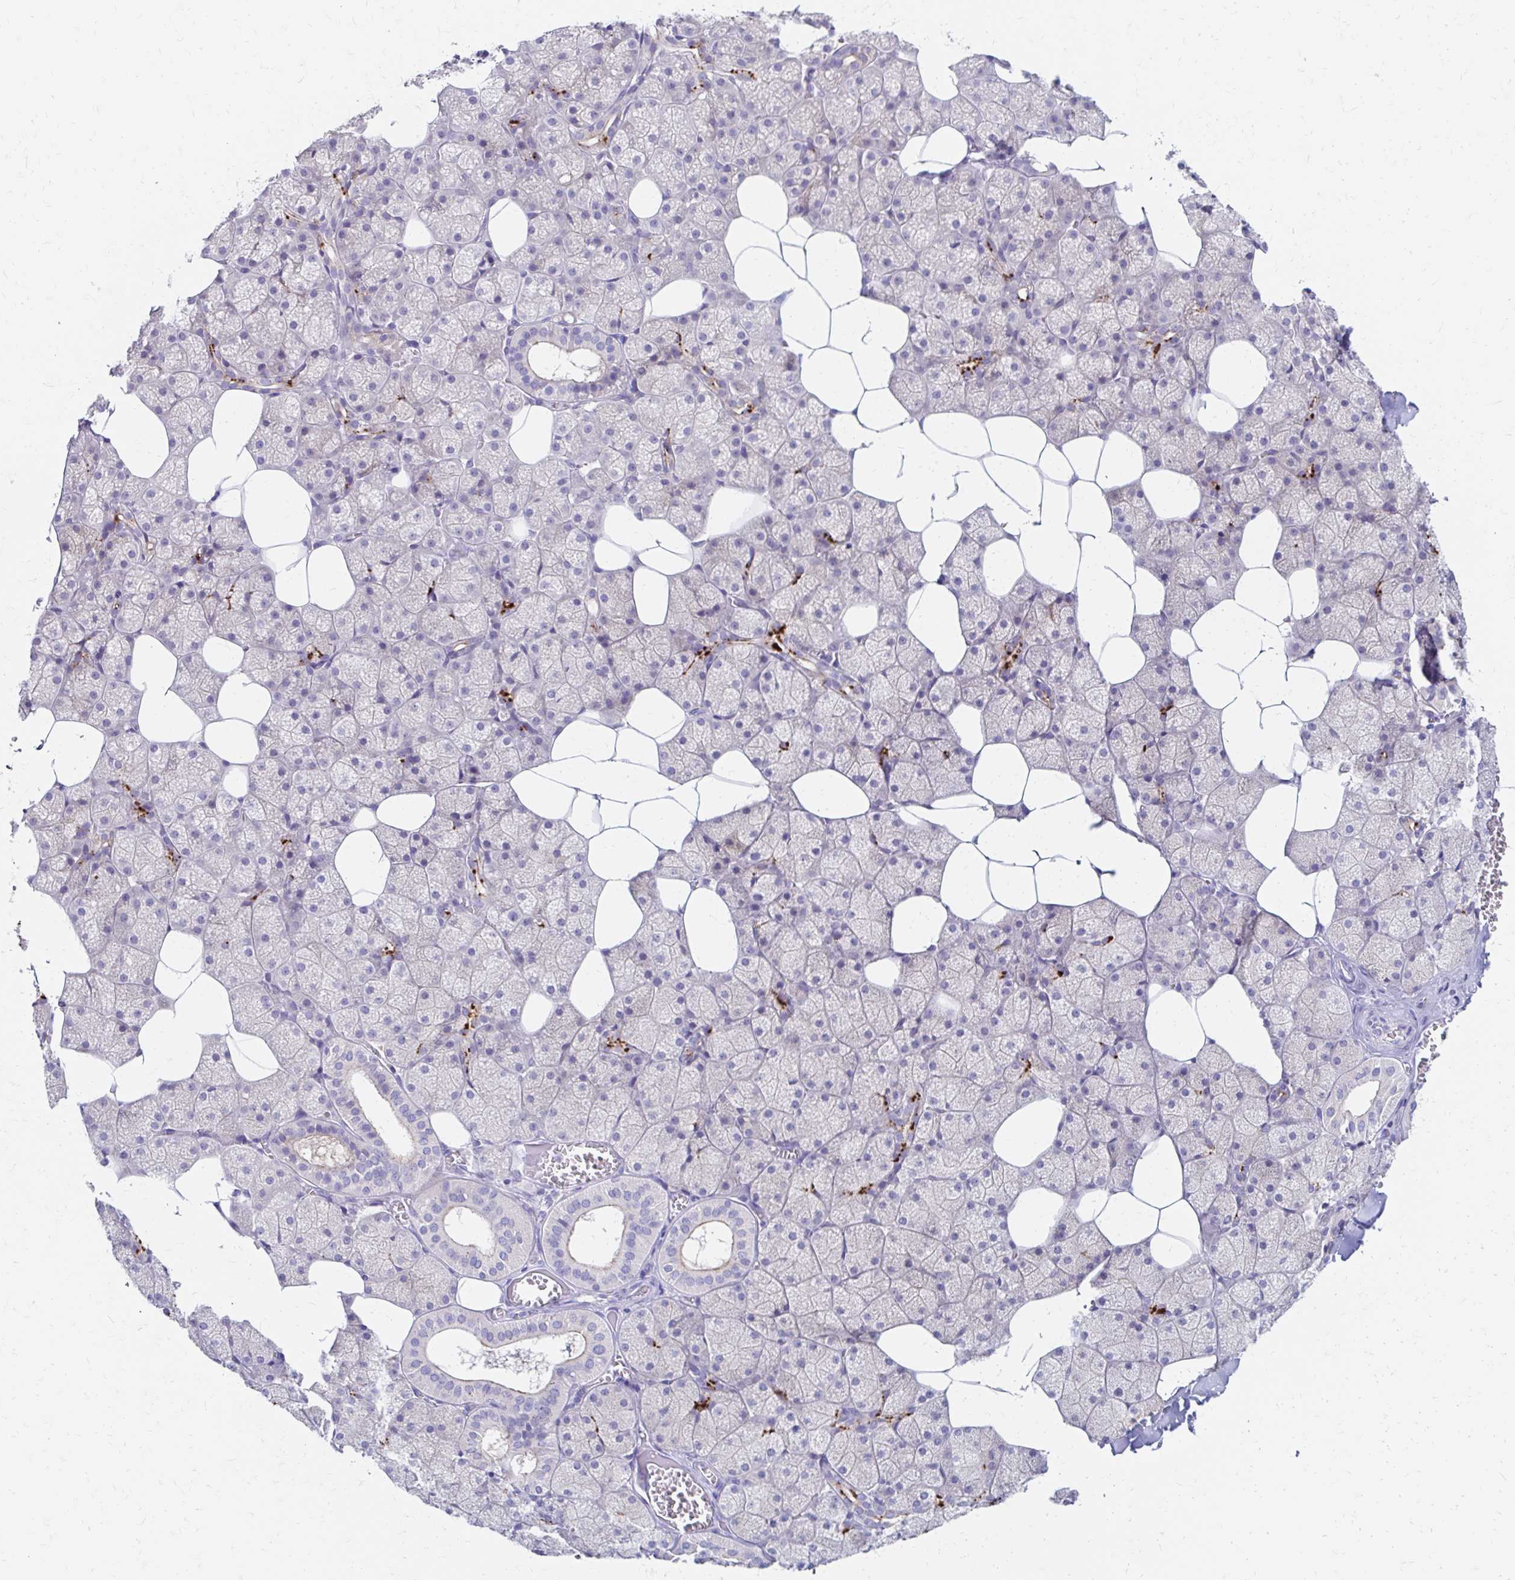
{"staining": {"intensity": "moderate", "quantity": "<25%", "location": "cytoplasmic/membranous"}, "tissue": "salivary gland", "cell_type": "Glandular cells", "image_type": "normal", "snomed": [{"axis": "morphology", "description": "Normal tissue, NOS"}, {"axis": "topography", "description": "Salivary gland"}, {"axis": "topography", "description": "Peripheral nerve tissue"}], "caption": "Immunohistochemistry (DAB (3,3'-diaminobenzidine)) staining of benign salivary gland shows moderate cytoplasmic/membranous protein positivity in about <25% of glandular cells. (brown staining indicates protein expression, while blue staining denotes nuclei).", "gene": "AZGP1", "patient": {"sex": "male", "age": 38}}